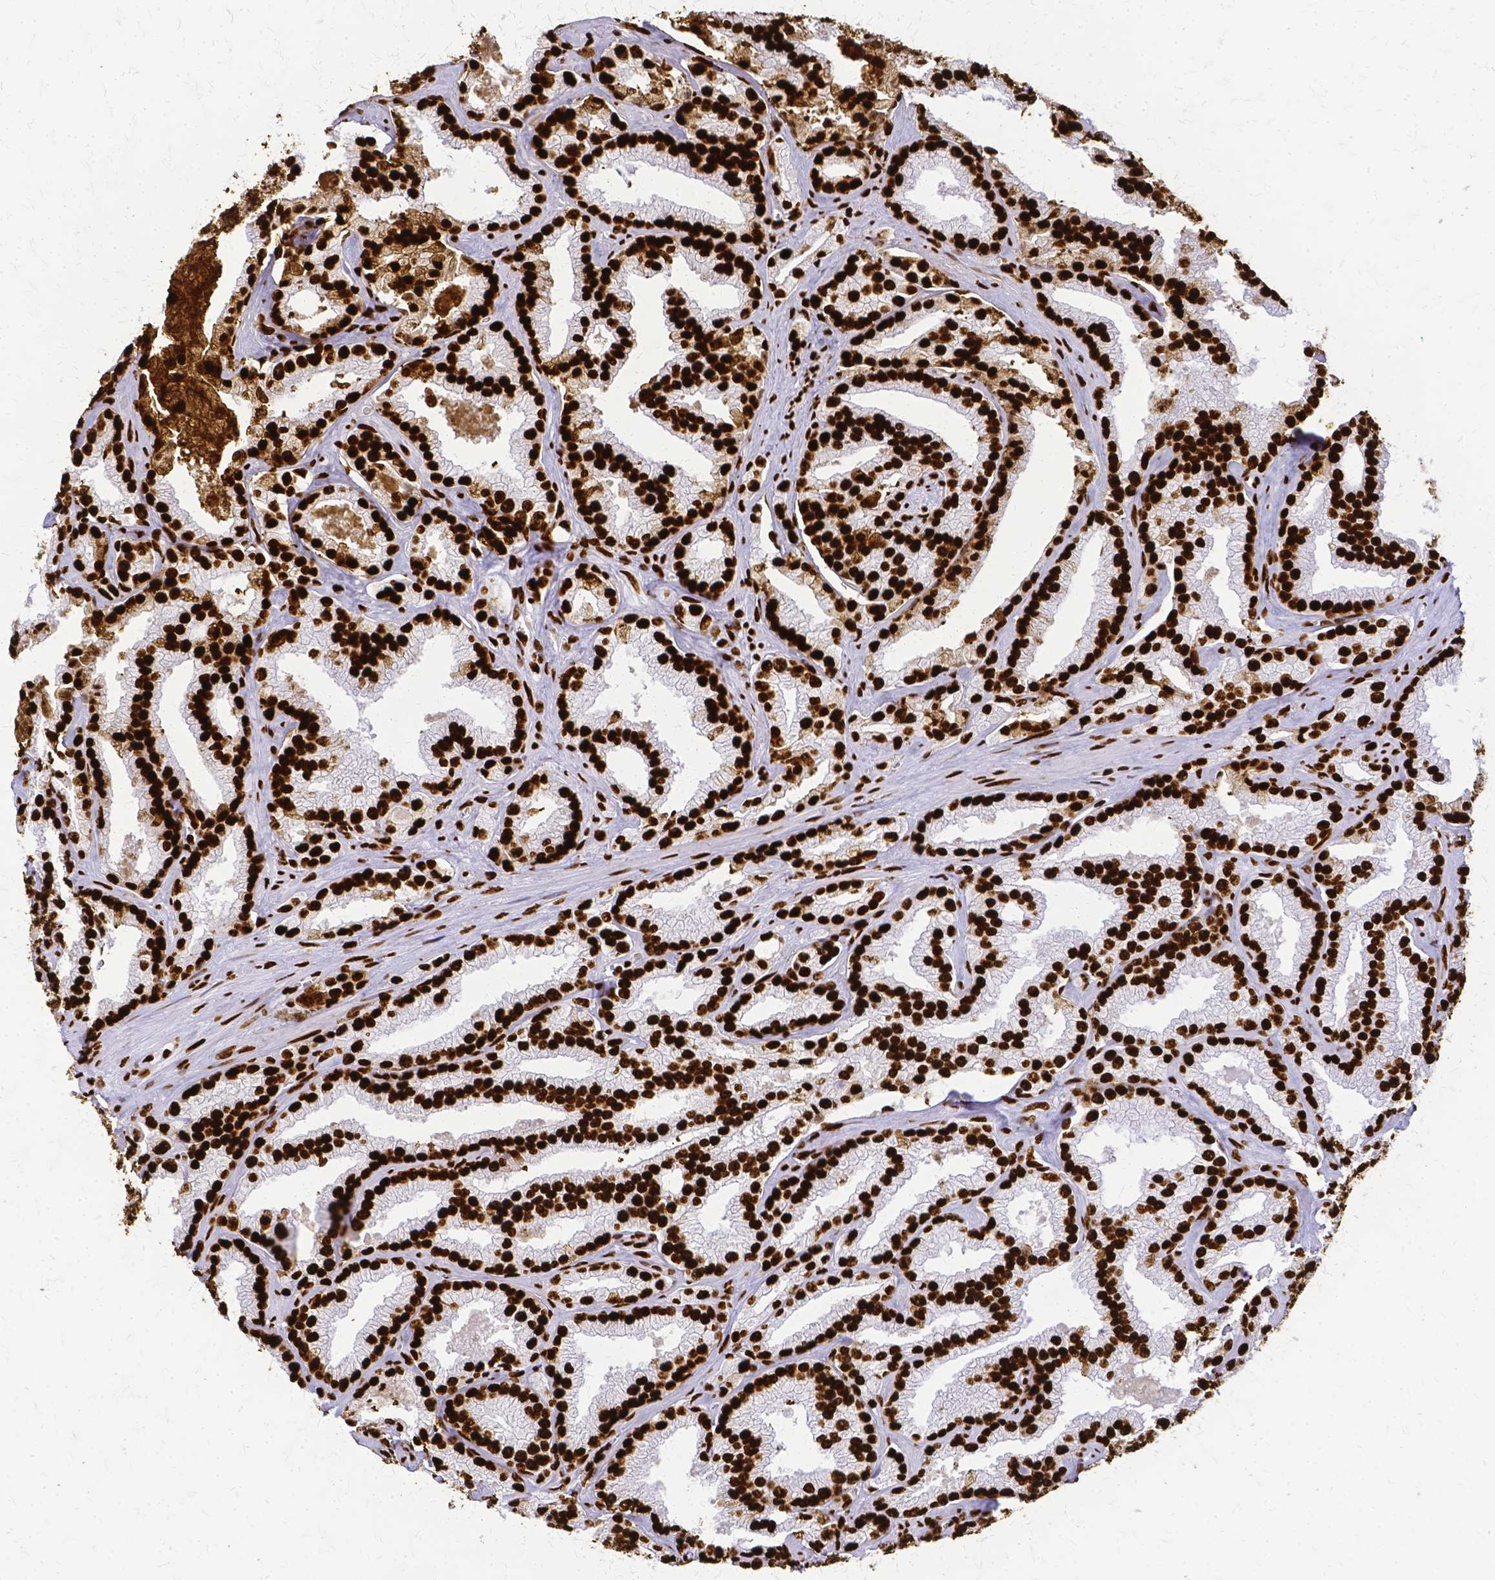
{"staining": {"intensity": "strong", "quantity": ">75%", "location": "nuclear"}, "tissue": "prostate cancer", "cell_type": "Tumor cells", "image_type": "cancer", "snomed": [{"axis": "morphology", "description": "Adenocarcinoma, High grade"}, {"axis": "topography", "description": "Prostate"}], "caption": "High-grade adenocarcinoma (prostate) stained with a protein marker demonstrates strong staining in tumor cells.", "gene": "SFPQ", "patient": {"sex": "male", "age": 68}}